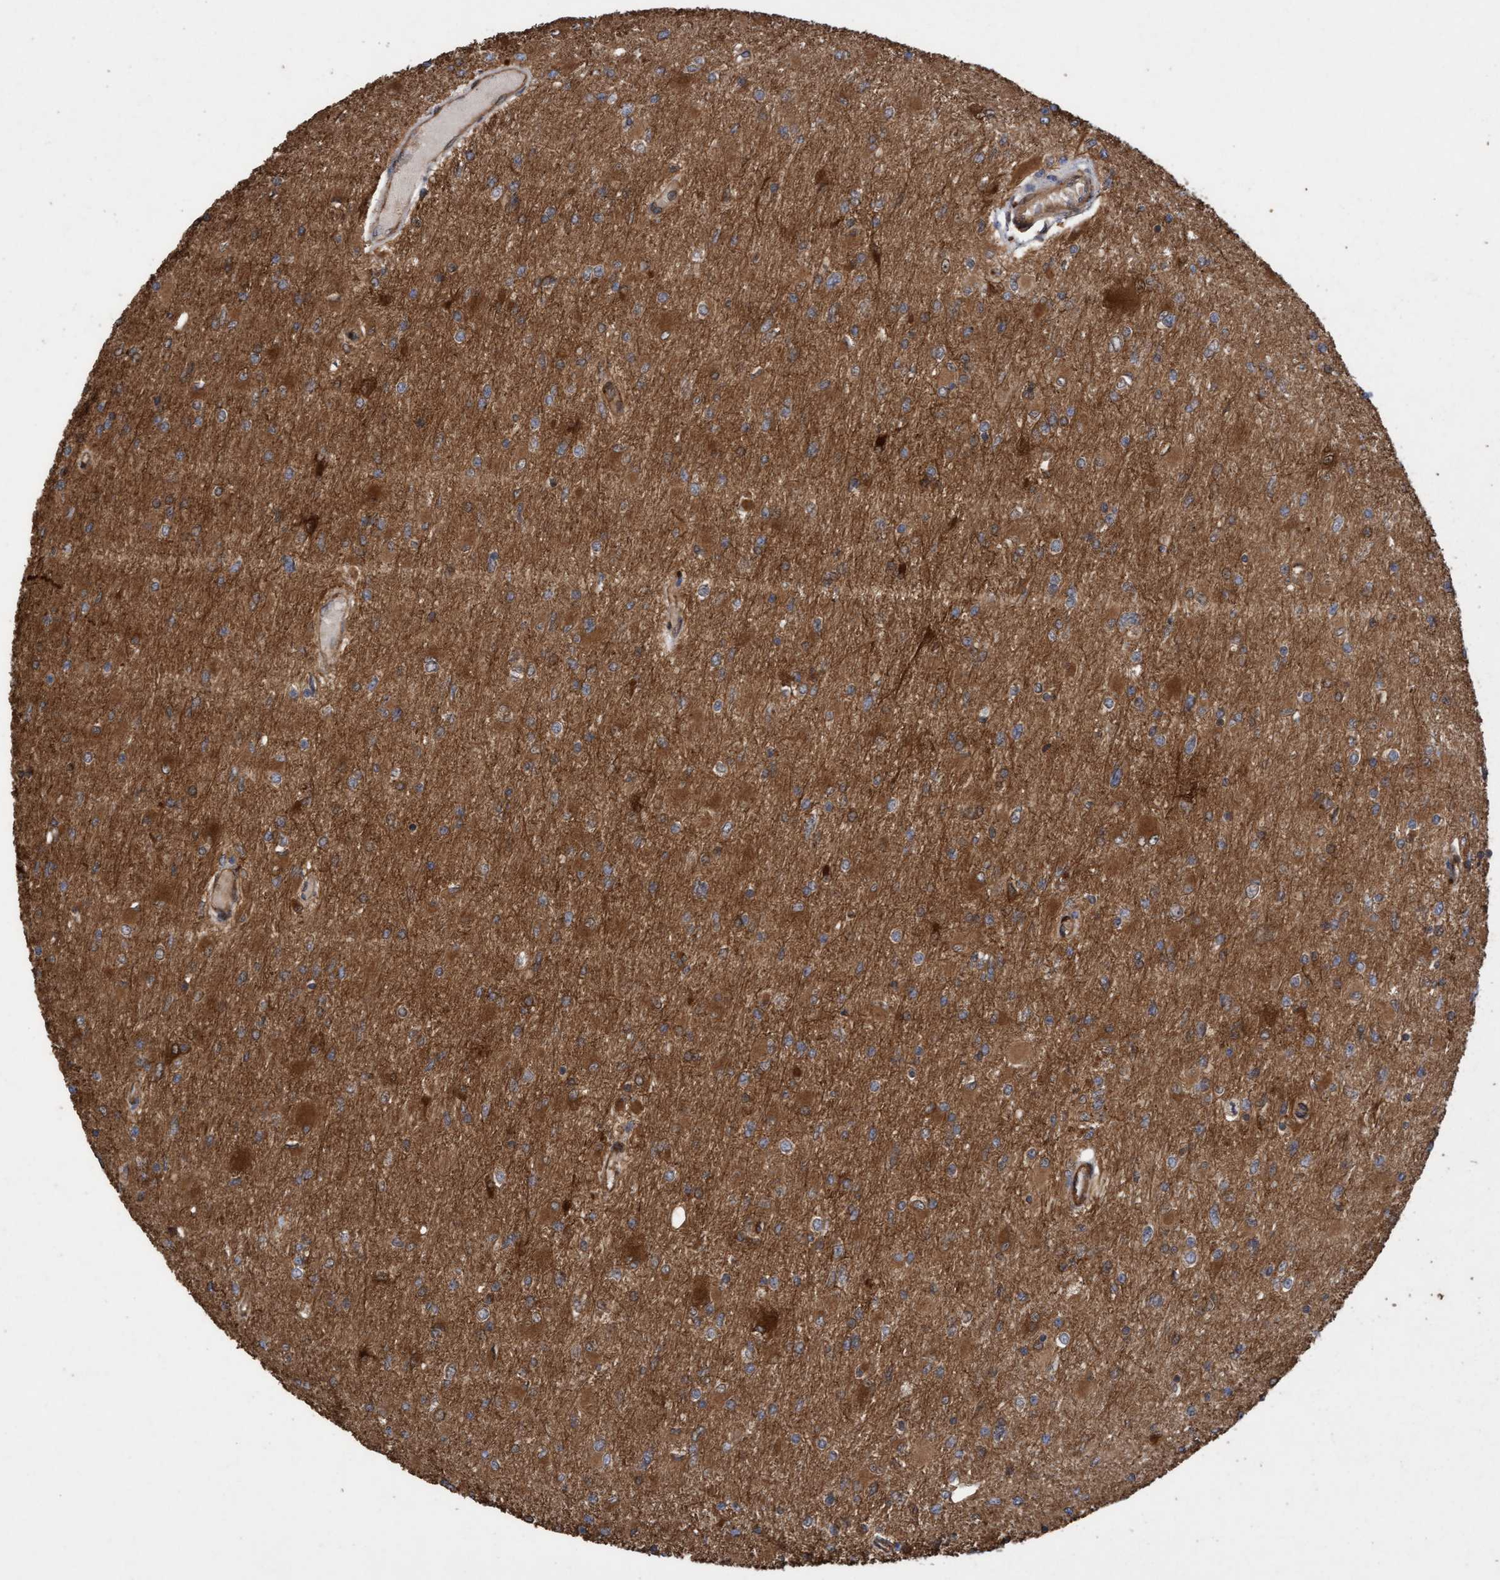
{"staining": {"intensity": "strong", "quantity": ">75%", "location": "cytoplasmic/membranous"}, "tissue": "glioma", "cell_type": "Tumor cells", "image_type": "cancer", "snomed": [{"axis": "morphology", "description": "Glioma, malignant, High grade"}, {"axis": "topography", "description": "Cerebral cortex"}], "caption": "A histopathology image of human malignant glioma (high-grade) stained for a protein shows strong cytoplasmic/membranous brown staining in tumor cells.", "gene": "CDC42EP4", "patient": {"sex": "female", "age": 36}}